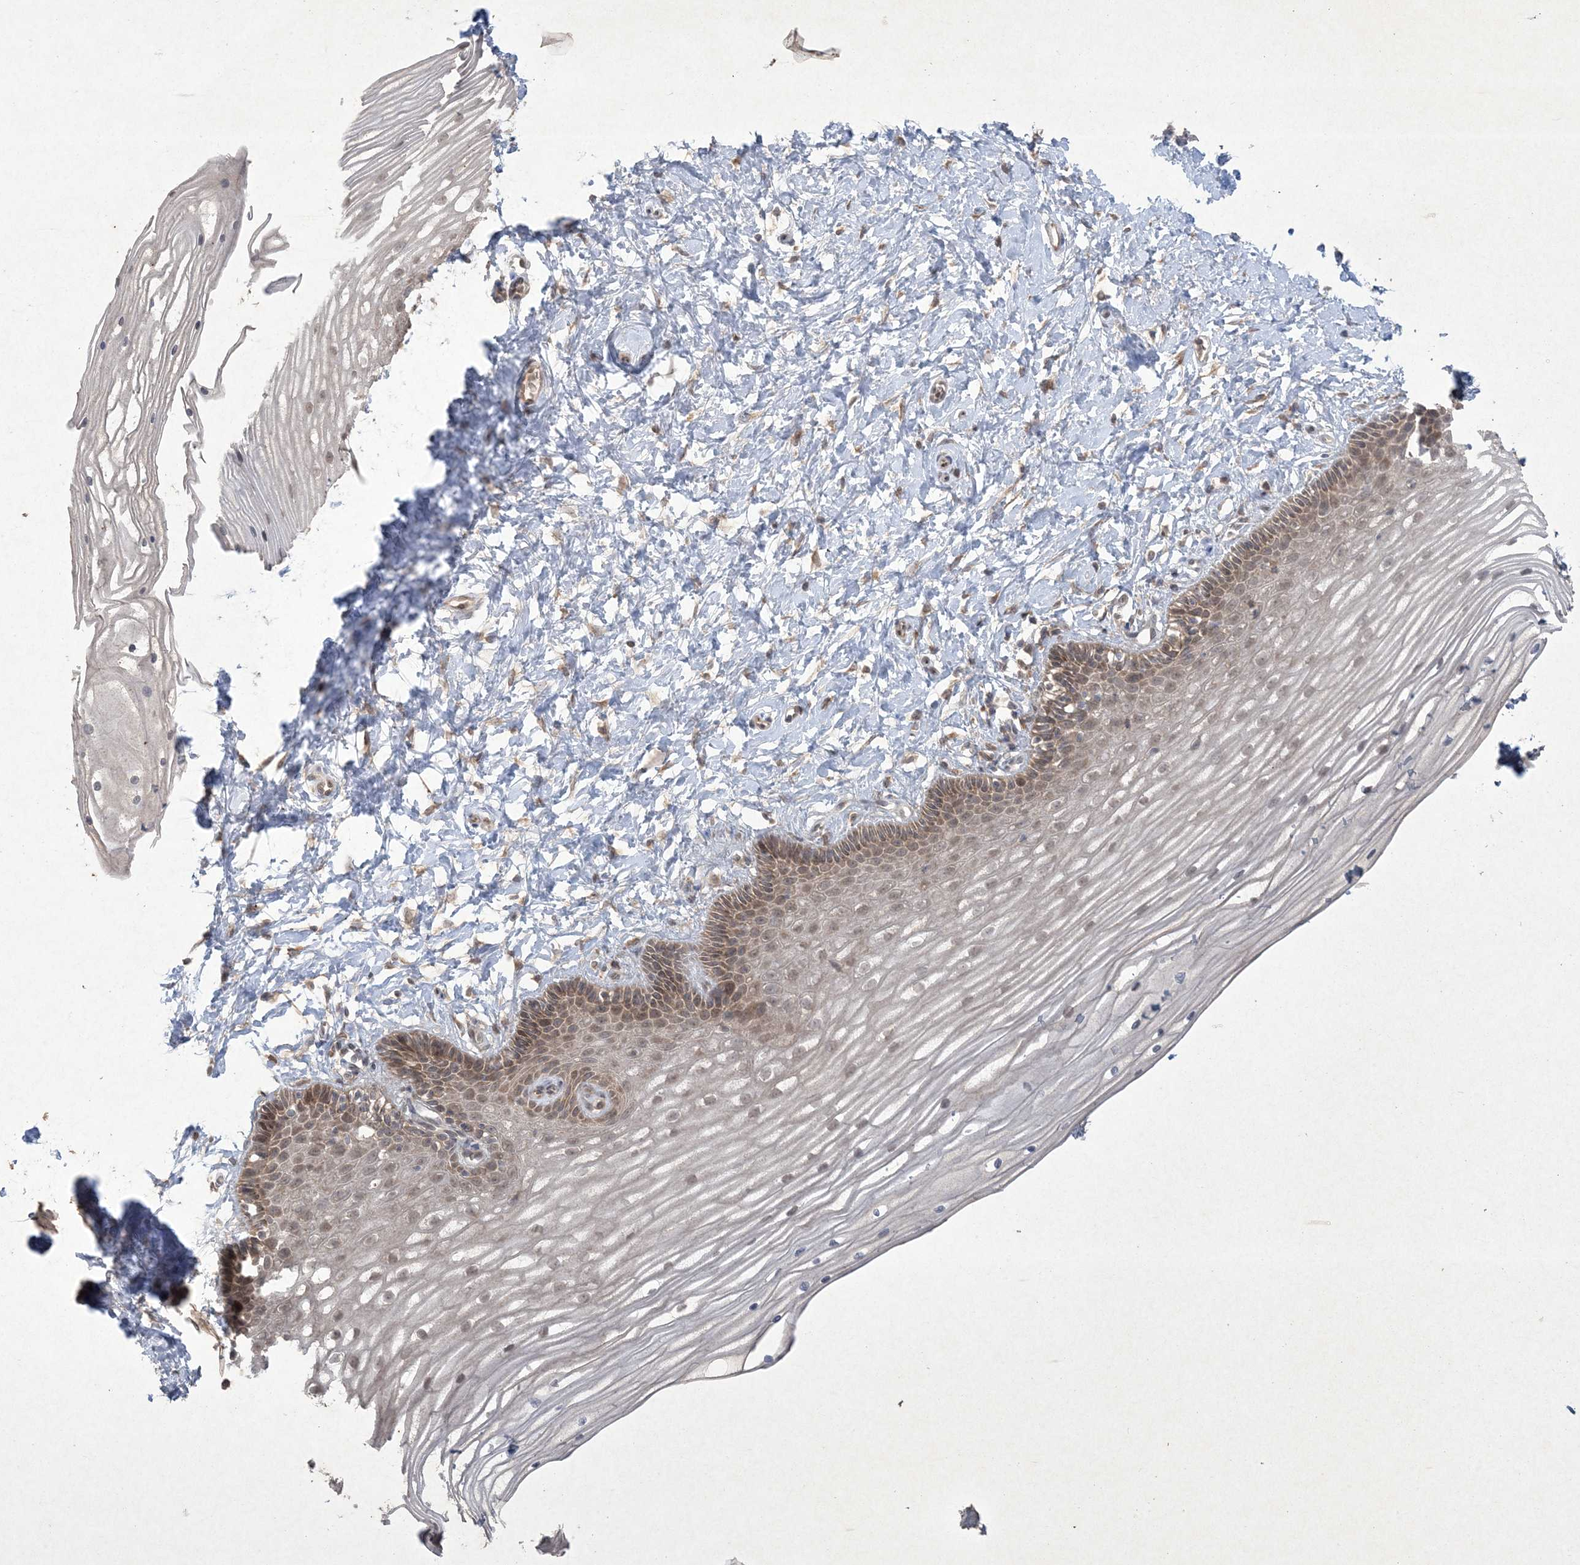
{"staining": {"intensity": "strong", "quantity": "25%-75%", "location": "cytoplasmic/membranous,nuclear"}, "tissue": "vagina", "cell_type": "Squamous epithelial cells", "image_type": "normal", "snomed": [{"axis": "morphology", "description": "Normal tissue, NOS"}, {"axis": "topography", "description": "Vagina"}, {"axis": "topography", "description": "Cervix"}], "caption": "The photomicrograph shows staining of benign vagina, revealing strong cytoplasmic/membranous,nuclear protein expression (brown color) within squamous epithelial cells.", "gene": "NRBP2", "patient": {"sex": "female", "age": 40}}